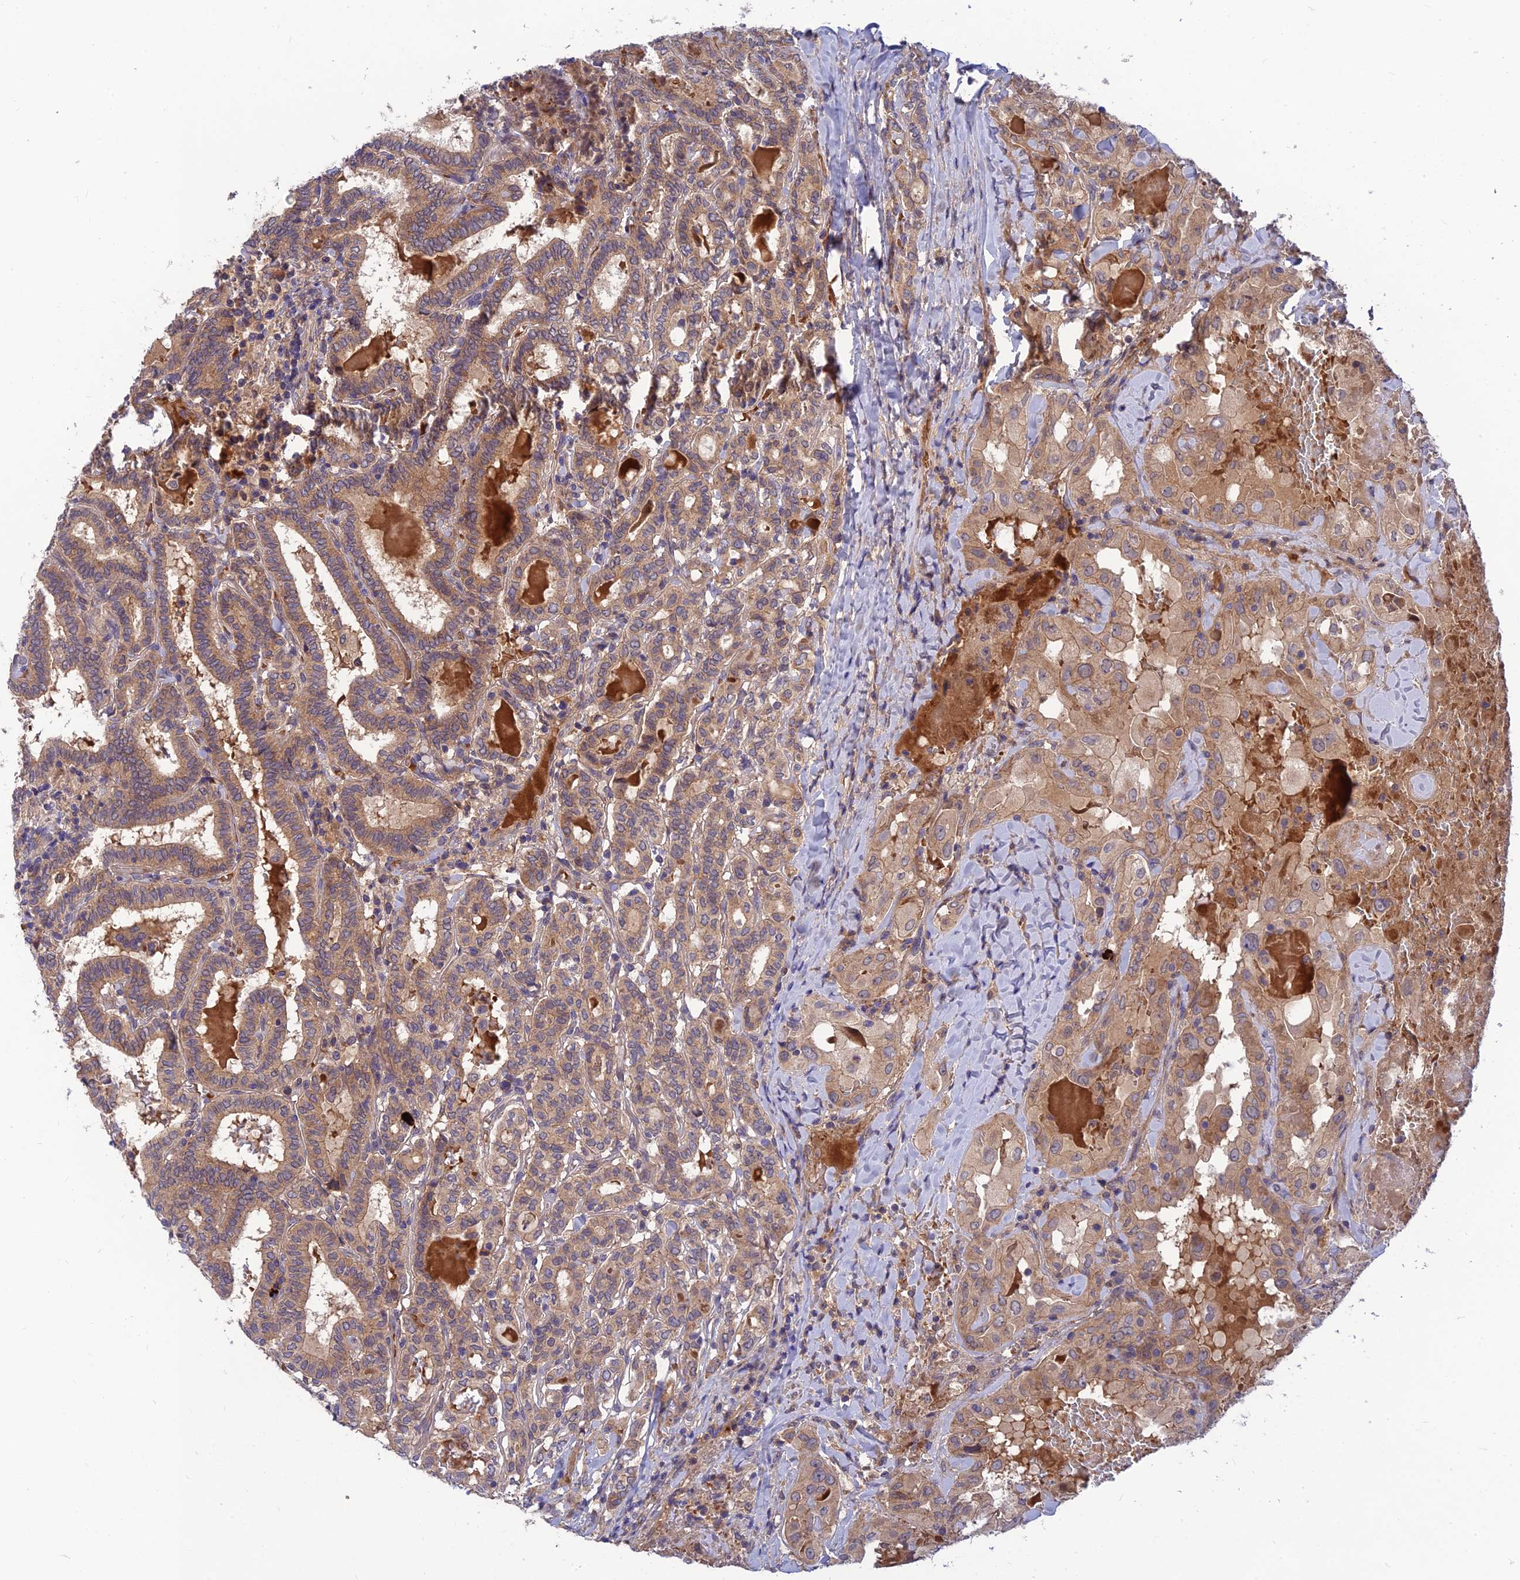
{"staining": {"intensity": "weak", "quantity": ">75%", "location": "cytoplasmic/membranous"}, "tissue": "thyroid cancer", "cell_type": "Tumor cells", "image_type": "cancer", "snomed": [{"axis": "morphology", "description": "Papillary adenocarcinoma, NOS"}, {"axis": "topography", "description": "Thyroid gland"}], "caption": "IHC staining of thyroid papillary adenocarcinoma, which reveals low levels of weak cytoplasmic/membranous staining in approximately >75% of tumor cells indicating weak cytoplasmic/membranous protein positivity. The staining was performed using DAB (brown) for protein detection and nuclei were counterstained in hematoxylin (blue).", "gene": "FAM151B", "patient": {"sex": "female", "age": 72}}